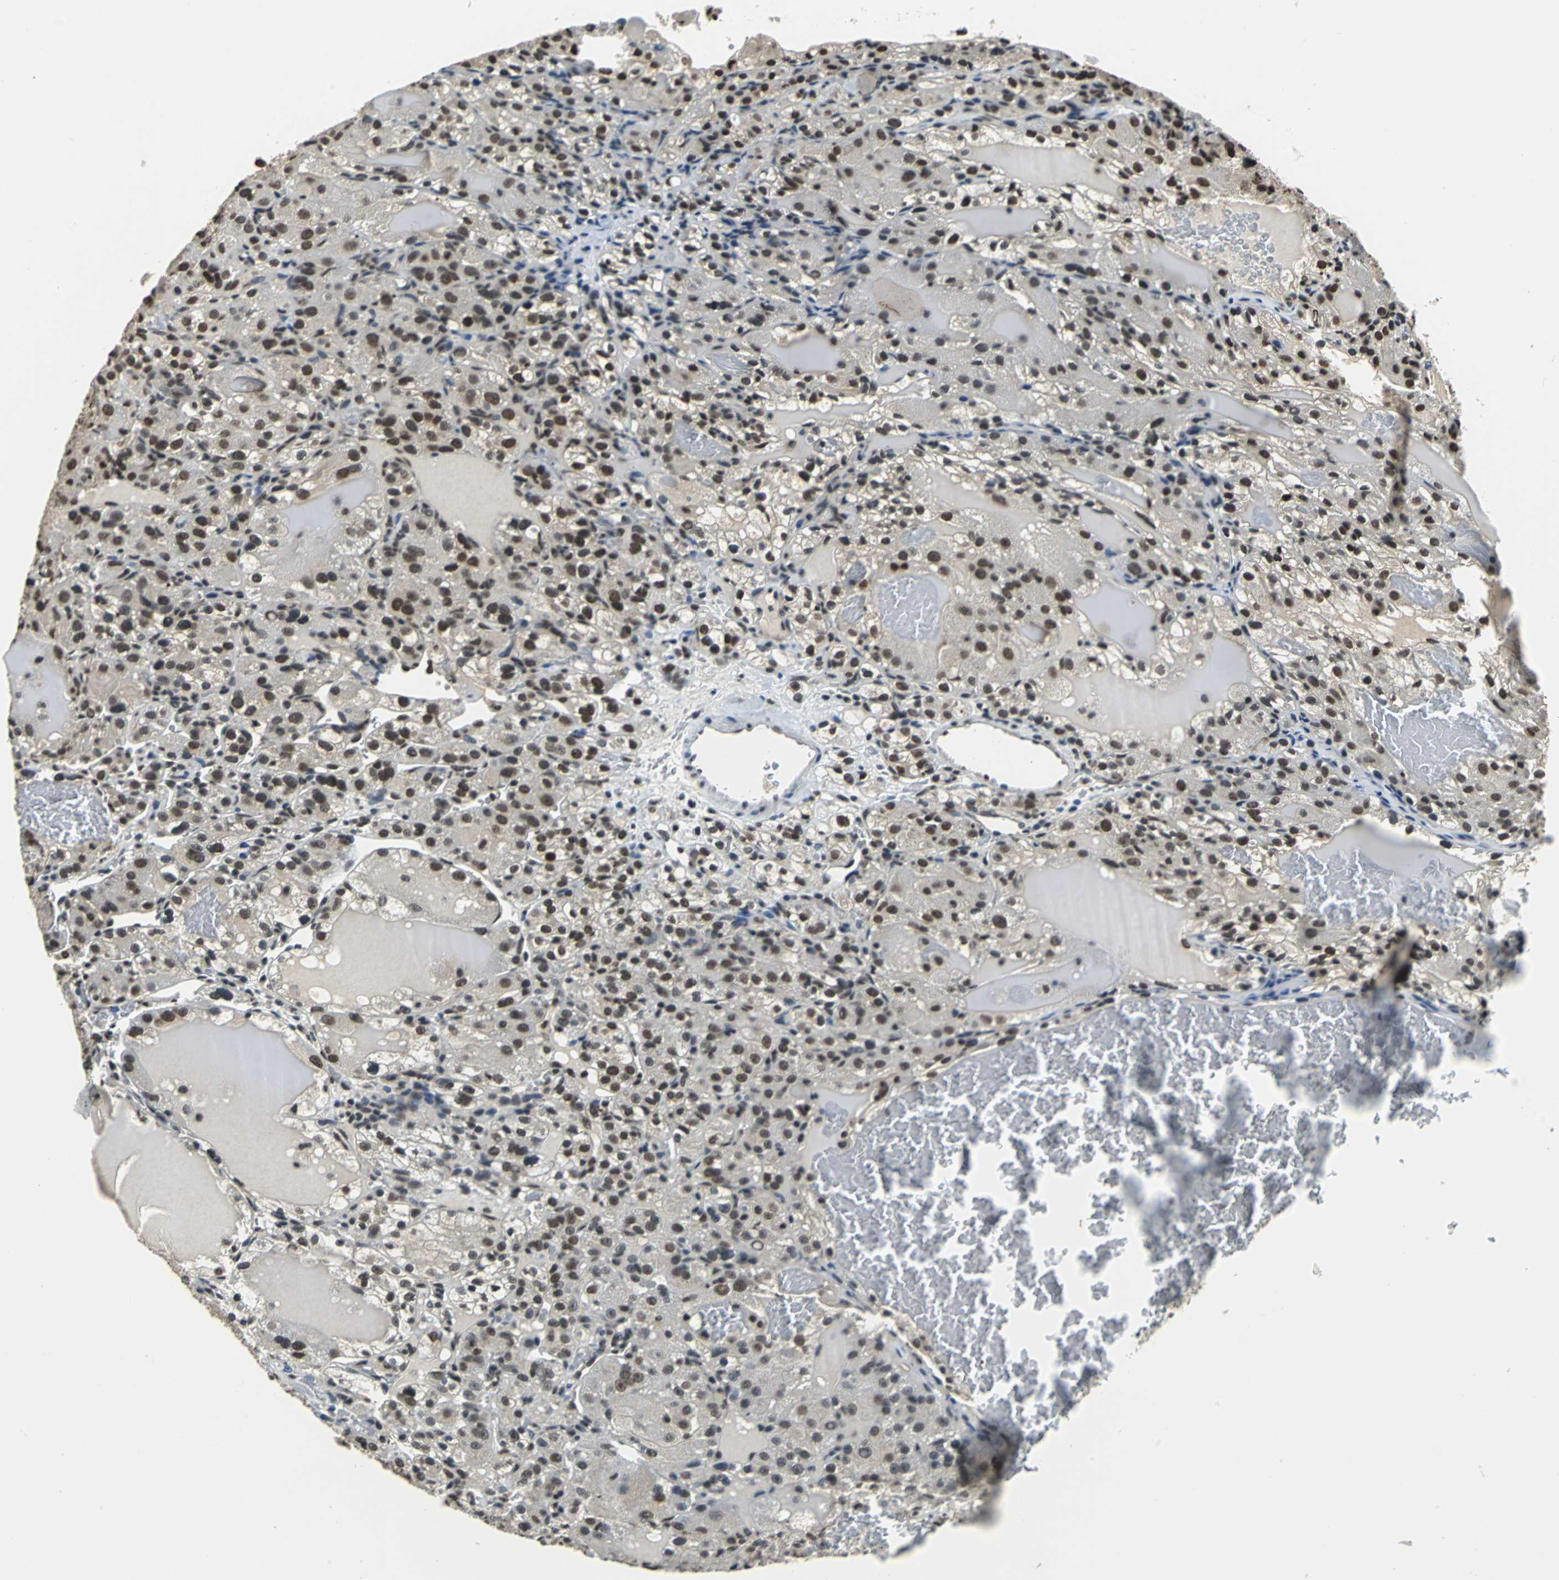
{"staining": {"intensity": "strong", "quantity": ">75%", "location": "nuclear"}, "tissue": "renal cancer", "cell_type": "Tumor cells", "image_type": "cancer", "snomed": [{"axis": "morphology", "description": "Normal tissue, NOS"}, {"axis": "morphology", "description": "Adenocarcinoma, NOS"}, {"axis": "topography", "description": "Kidney"}], "caption": "Immunohistochemical staining of renal adenocarcinoma displays high levels of strong nuclear expression in approximately >75% of tumor cells. The staining was performed using DAB (3,3'-diaminobenzidine), with brown indicating positive protein expression. Nuclei are stained blue with hematoxylin.", "gene": "RBM14", "patient": {"sex": "male", "age": 61}}